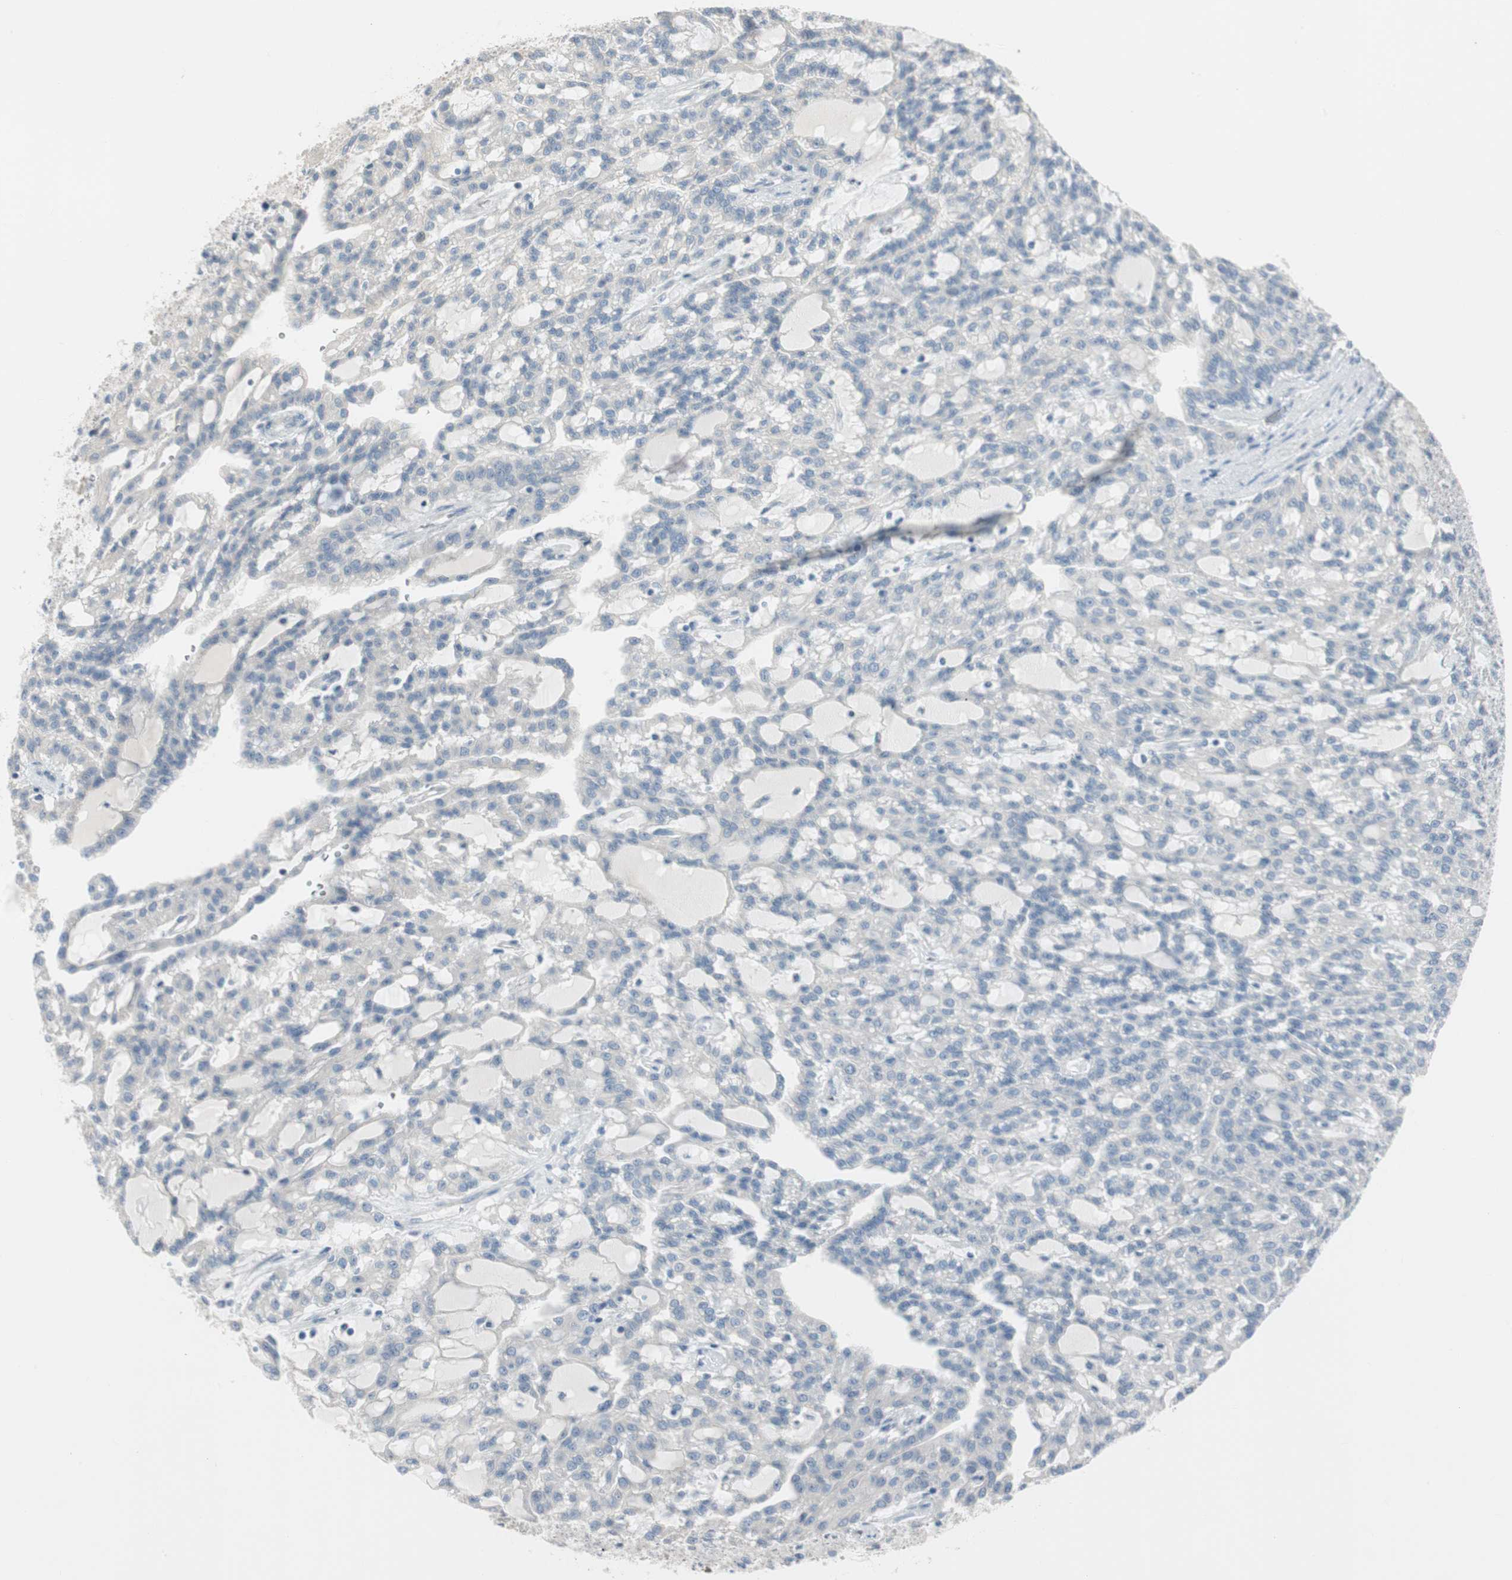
{"staining": {"intensity": "negative", "quantity": "none", "location": "none"}, "tissue": "renal cancer", "cell_type": "Tumor cells", "image_type": "cancer", "snomed": [{"axis": "morphology", "description": "Adenocarcinoma, NOS"}, {"axis": "topography", "description": "Kidney"}], "caption": "Photomicrograph shows no significant protein staining in tumor cells of adenocarcinoma (renal).", "gene": "SPINK4", "patient": {"sex": "male", "age": 63}}